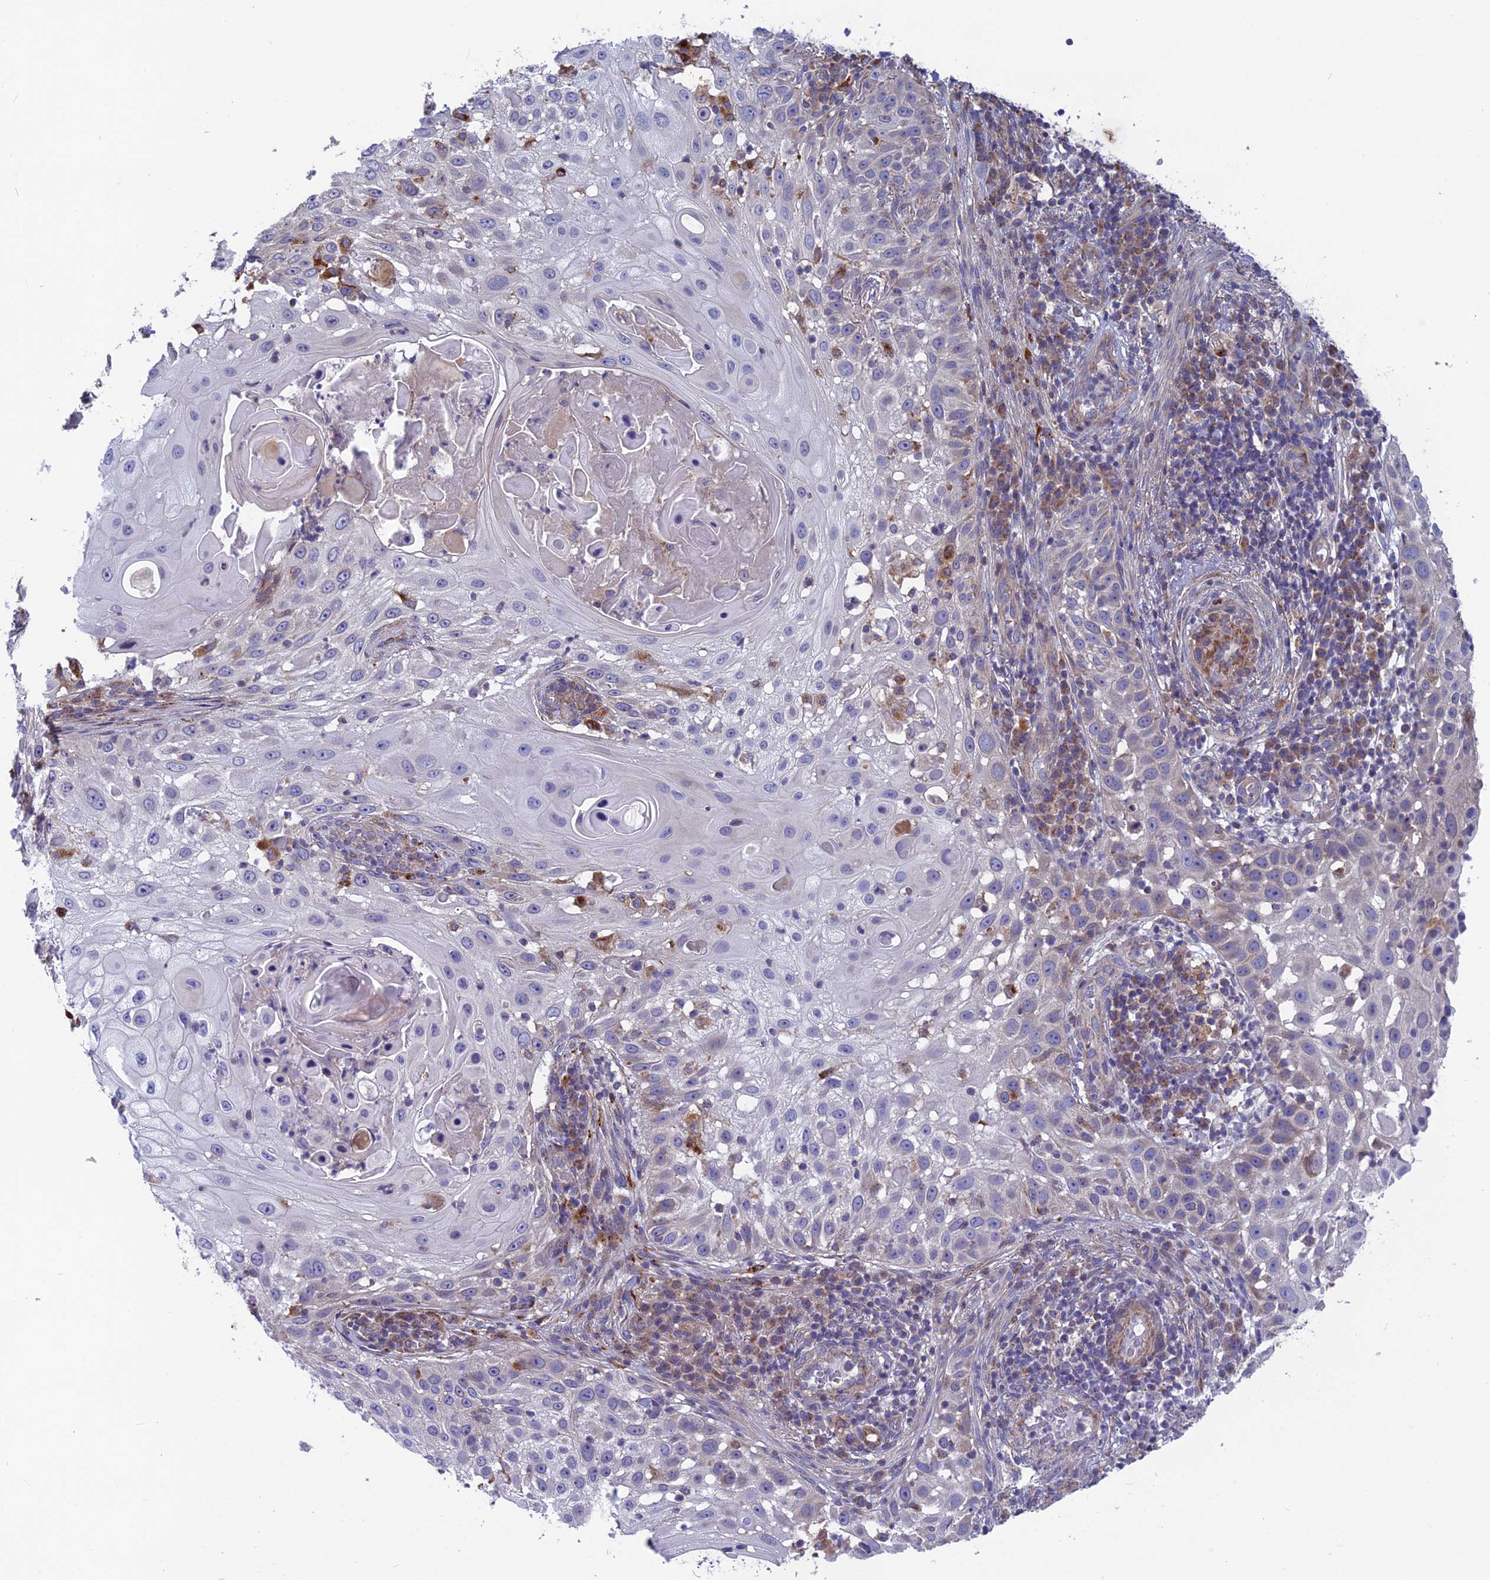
{"staining": {"intensity": "negative", "quantity": "none", "location": "none"}, "tissue": "skin cancer", "cell_type": "Tumor cells", "image_type": "cancer", "snomed": [{"axis": "morphology", "description": "Squamous cell carcinoma, NOS"}, {"axis": "topography", "description": "Skin"}], "caption": "The image exhibits no significant staining in tumor cells of skin cancer (squamous cell carcinoma).", "gene": "BLTP2", "patient": {"sex": "female", "age": 44}}